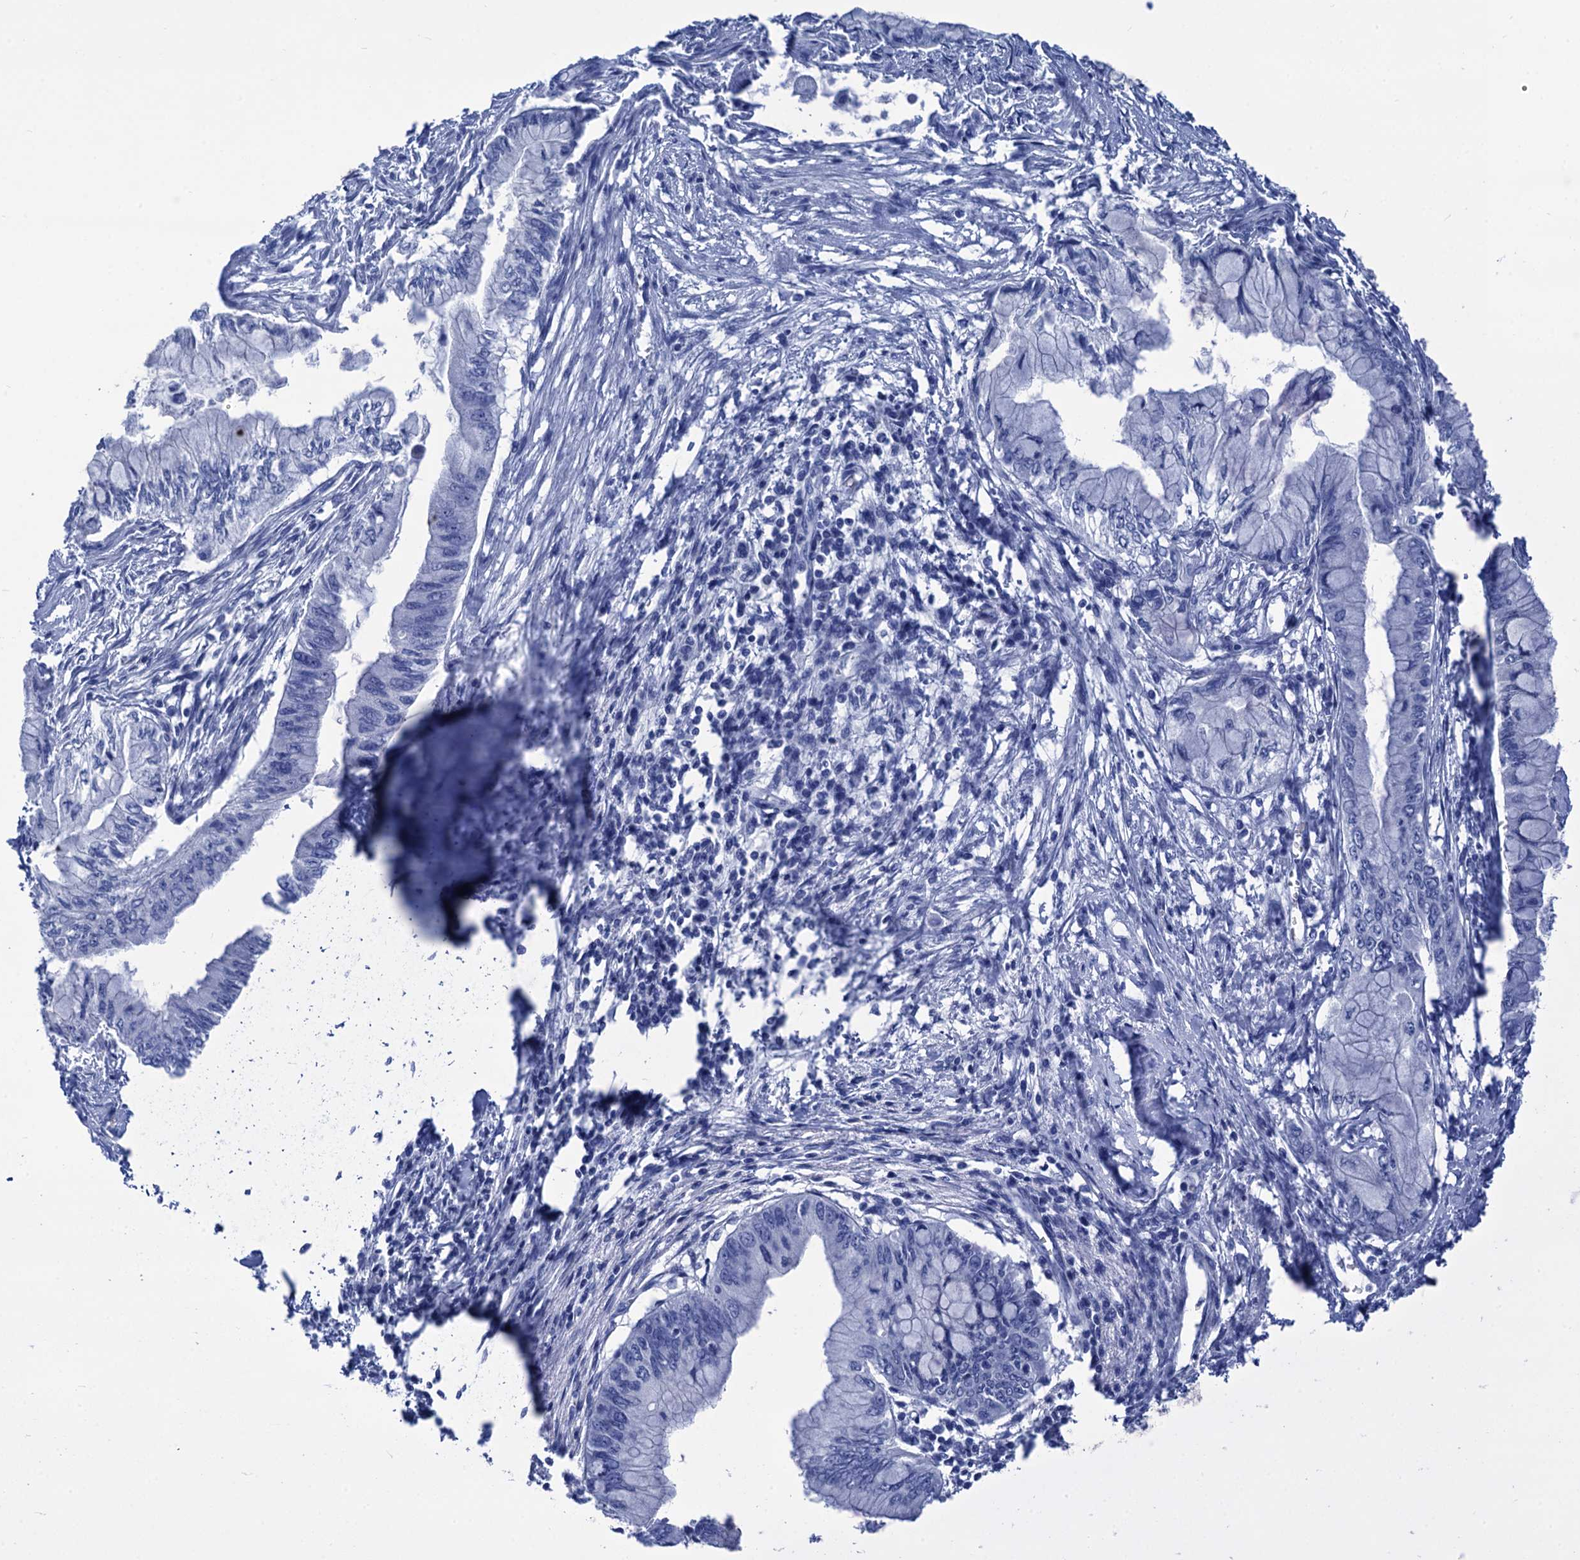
{"staining": {"intensity": "negative", "quantity": "none", "location": "none"}, "tissue": "pancreatic cancer", "cell_type": "Tumor cells", "image_type": "cancer", "snomed": [{"axis": "morphology", "description": "Adenocarcinoma, NOS"}, {"axis": "topography", "description": "Pancreas"}], "caption": "Pancreatic cancer stained for a protein using immunohistochemistry shows no staining tumor cells.", "gene": "CABYR", "patient": {"sex": "male", "age": 48}}